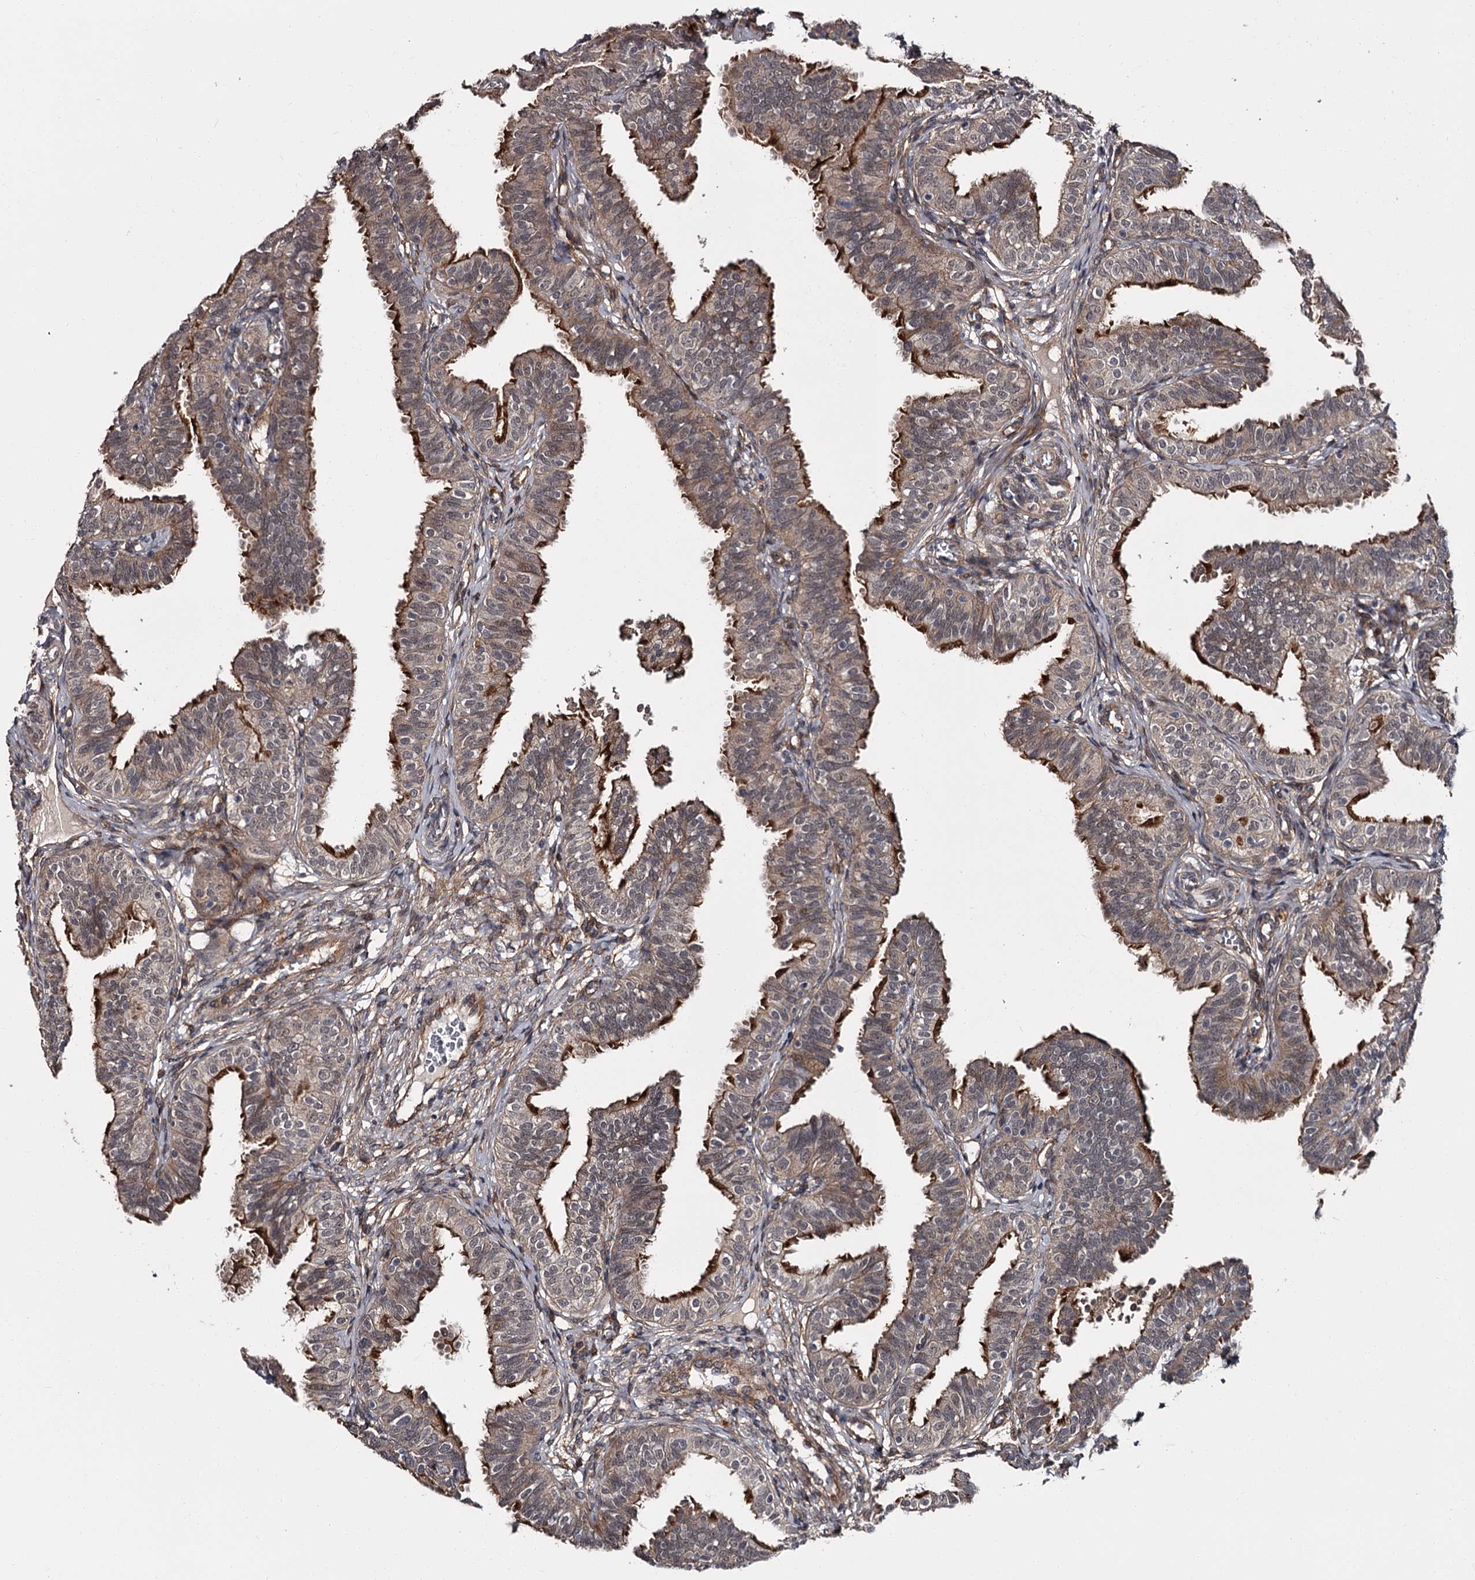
{"staining": {"intensity": "moderate", "quantity": ">75%", "location": "cytoplasmic/membranous"}, "tissue": "fallopian tube", "cell_type": "Glandular cells", "image_type": "normal", "snomed": [{"axis": "morphology", "description": "Normal tissue, NOS"}, {"axis": "topography", "description": "Fallopian tube"}], "caption": "DAB immunohistochemical staining of normal human fallopian tube exhibits moderate cytoplasmic/membranous protein expression in approximately >75% of glandular cells.", "gene": "CDC42EP2", "patient": {"sex": "female", "age": 35}}